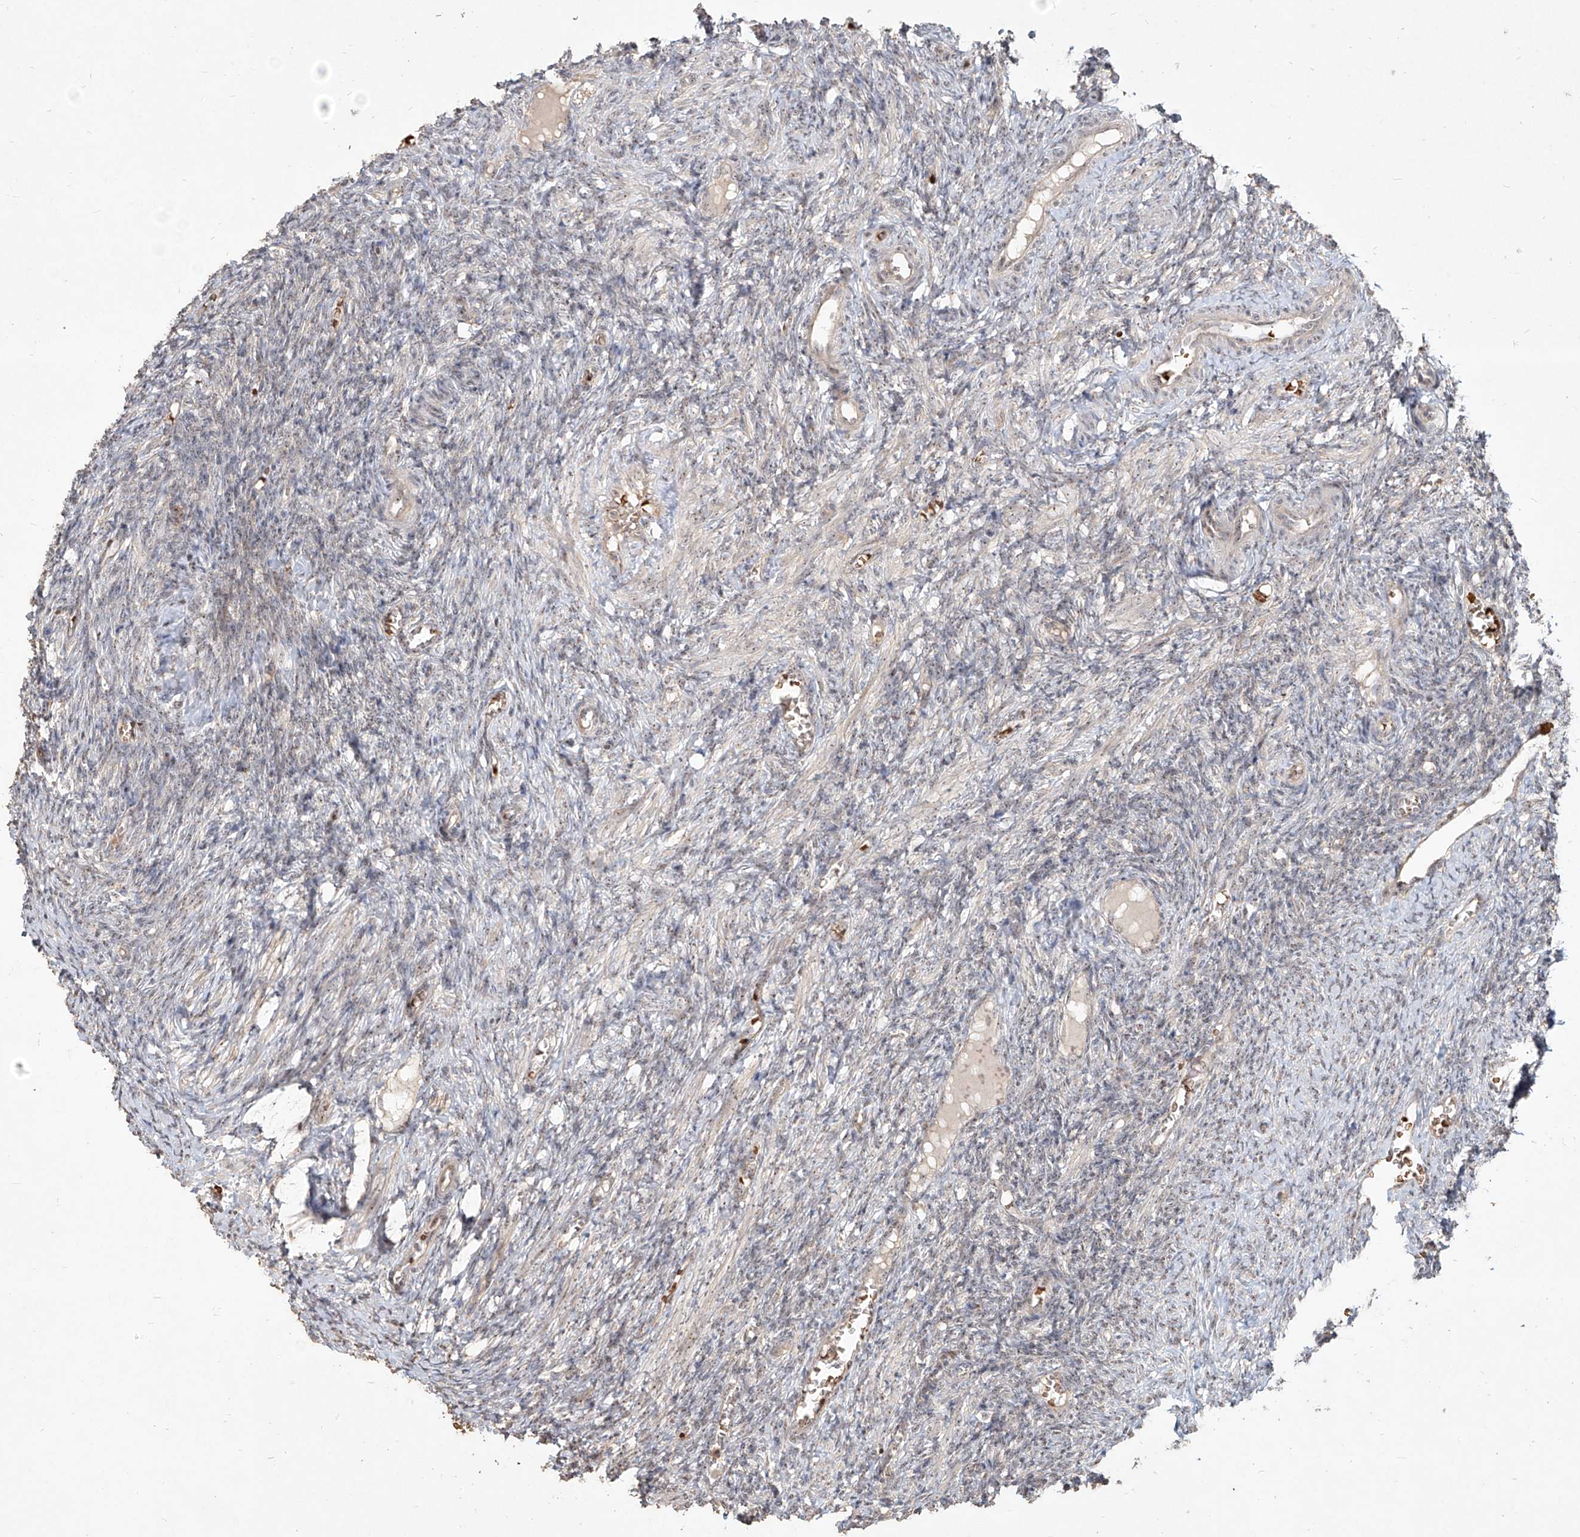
{"staining": {"intensity": "negative", "quantity": "none", "location": "none"}, "tissue": "ovary", "cell_type": "Ovarian stroma cells", "image_type": "normal", "snomed": [{"axis": "morphology", "description": "Normal tissue, NOS"}, {"axis": "topography", "description": "Ovary"}], "caption": "The immunohistochemistry (IHC) photomicrograph has no significant positivity in ovarian stroma cells of ovary.", "gene": "BYSL", "patient": {"sex": "female", "age": 27}}